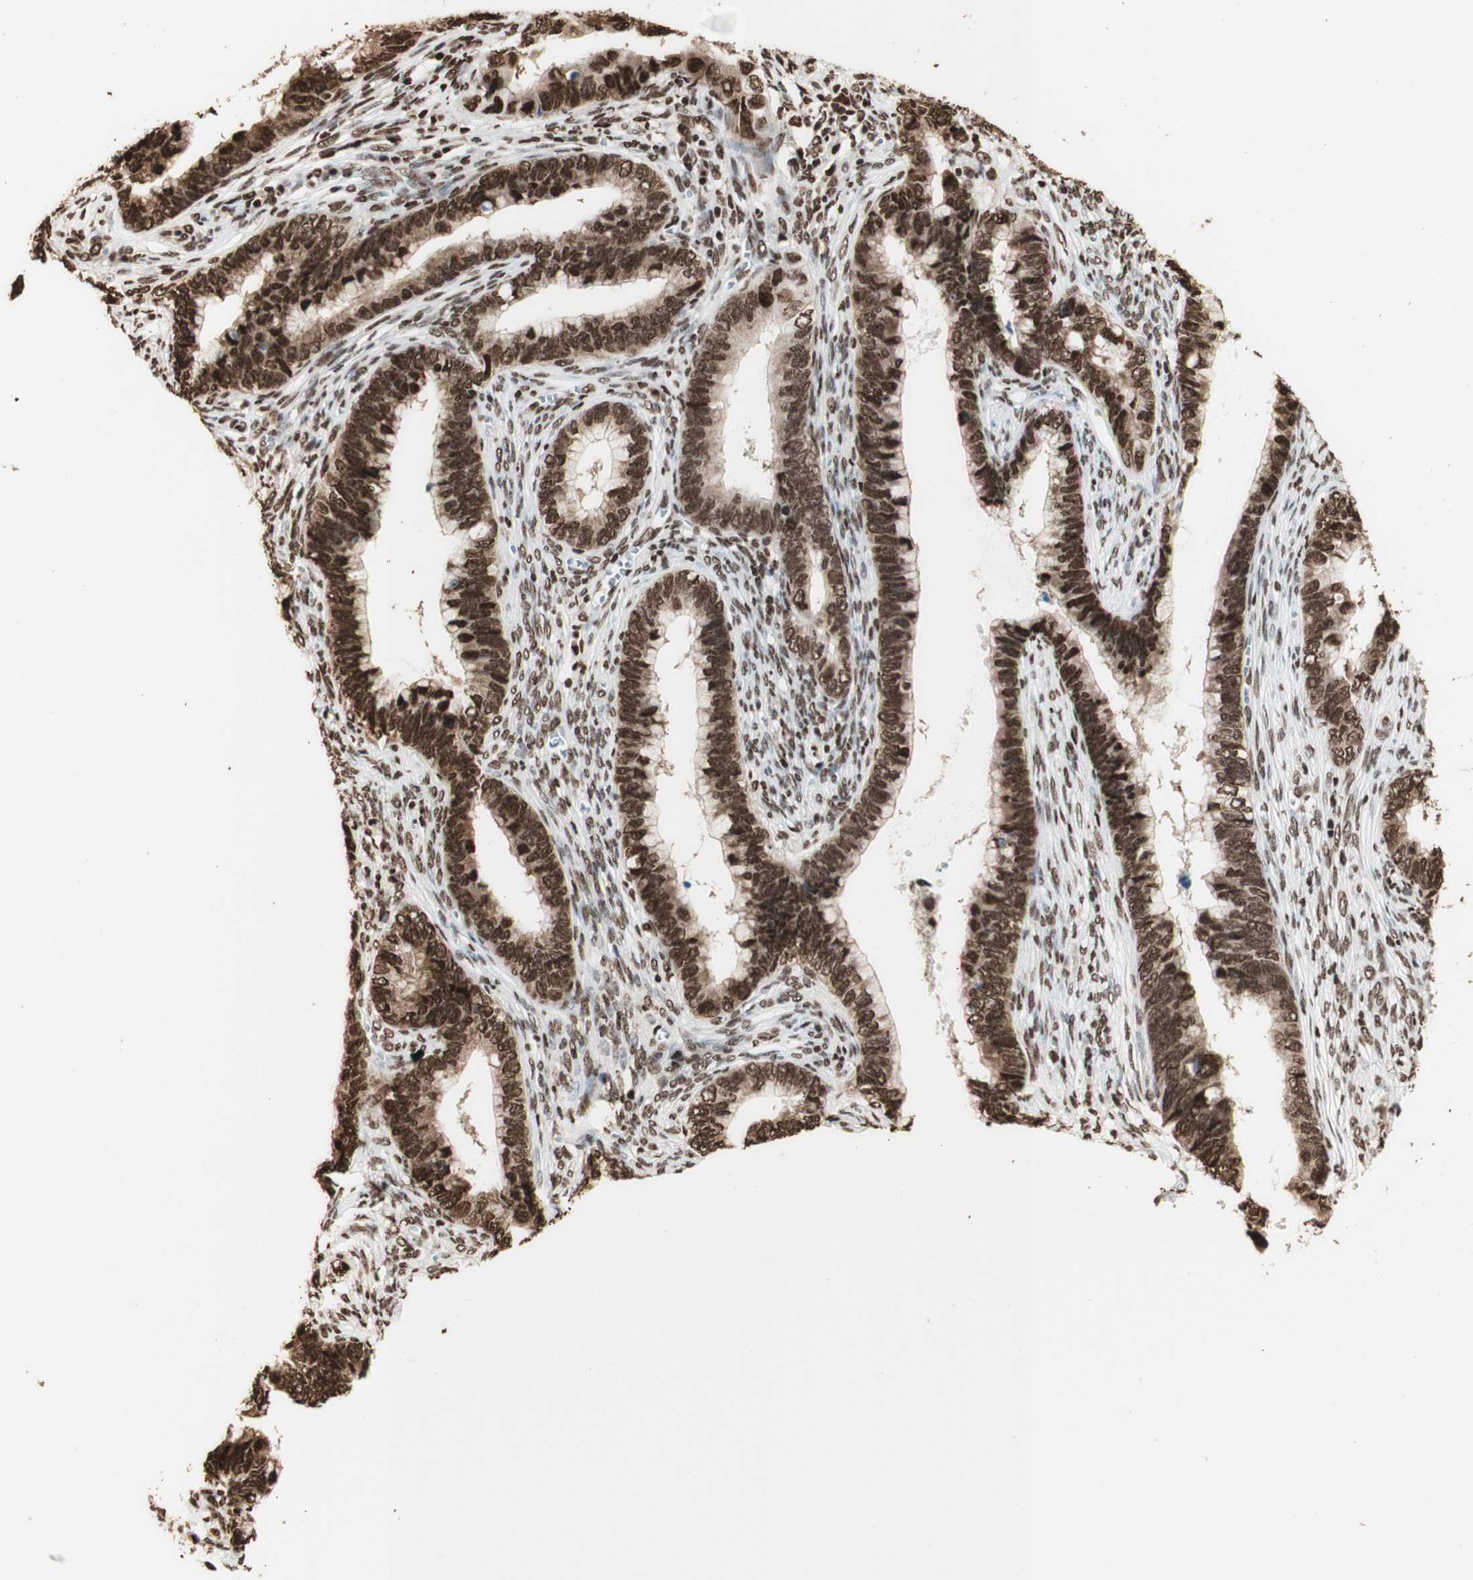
{"staining": {"intensity": "strong", "quantity": ">75%", "location": "nuclear"}, "tissue": "cervical cancer", "cell_type": "Tumor cells", "image_type": "cancer", "snomed": [{"axis": "morphology", "description": "Adenocarcinoma, NOS"}, {"axis": "topography", "description": "Cervix"}], "caption": "Cervical adenocarcinoma stained for a protein exhibits strong nuclear positivity in tumor cells.", "gene": "HNRNPA2B1", "patient": {"sex": "female", "age": 44}}